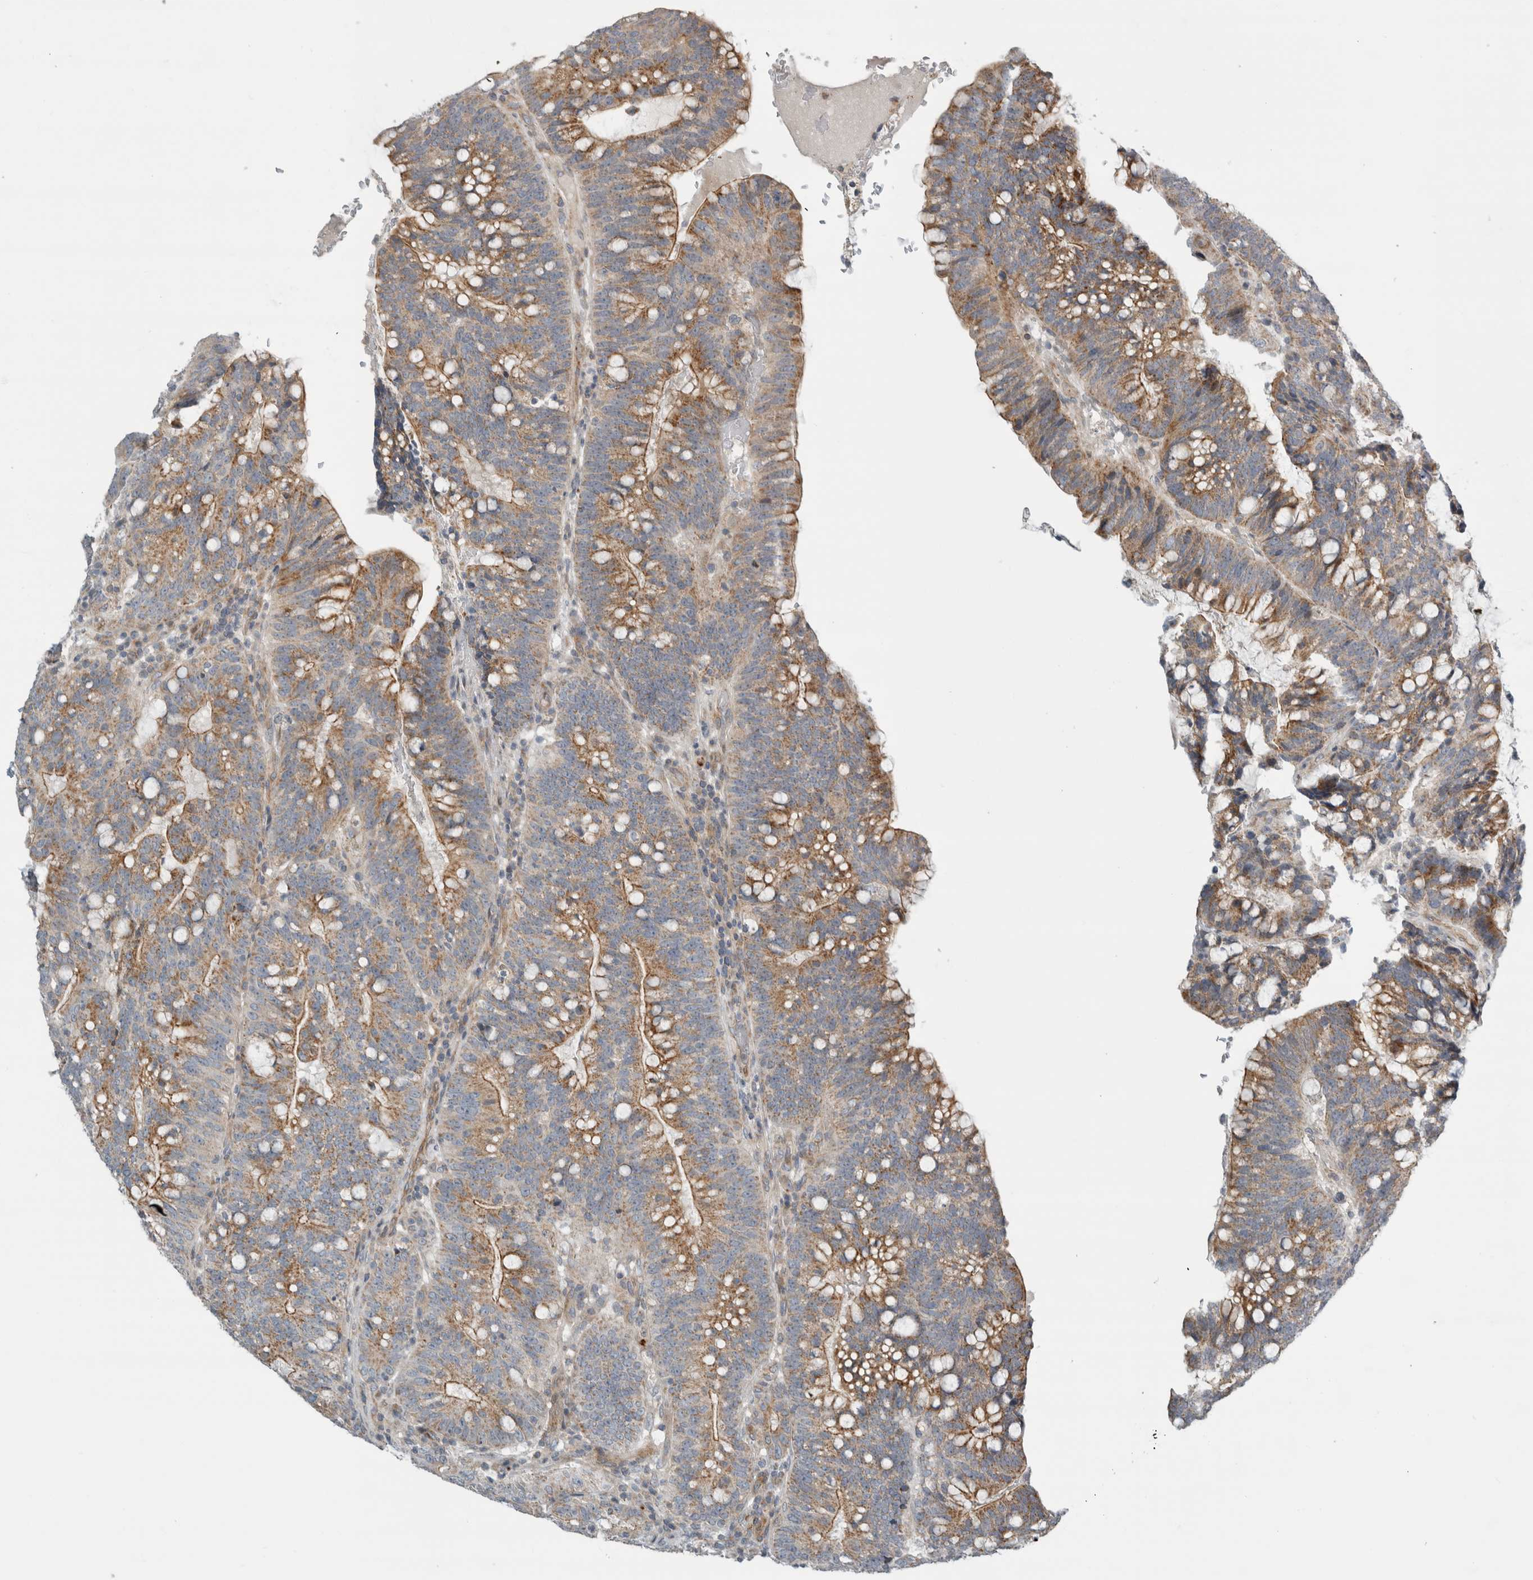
{"staining": {"intensity": "moderate", "quantity": ">75%", "location": "cytoplasmic/membranous"}, "tissue": "colorectal cancer", "cell_type": "Tumor cells", "image_type": "cancer", "snomed": [{"axis": "morphology", "description": "Adenocarcinoma, NOS"}, {"axis": "topography", "description": "Colon"}], "caption": "Adenocarcinoma (colorectal) stained with immunohistochemistry (IHC) exhibits moderate cytoplasmic/membranous positivity in approximately >75% of tumor cells. (DAB IHC with brightfield microscopy, high magnification).", "gene": "KPNA5", "patient": {"sex": "female", "age": 66}}